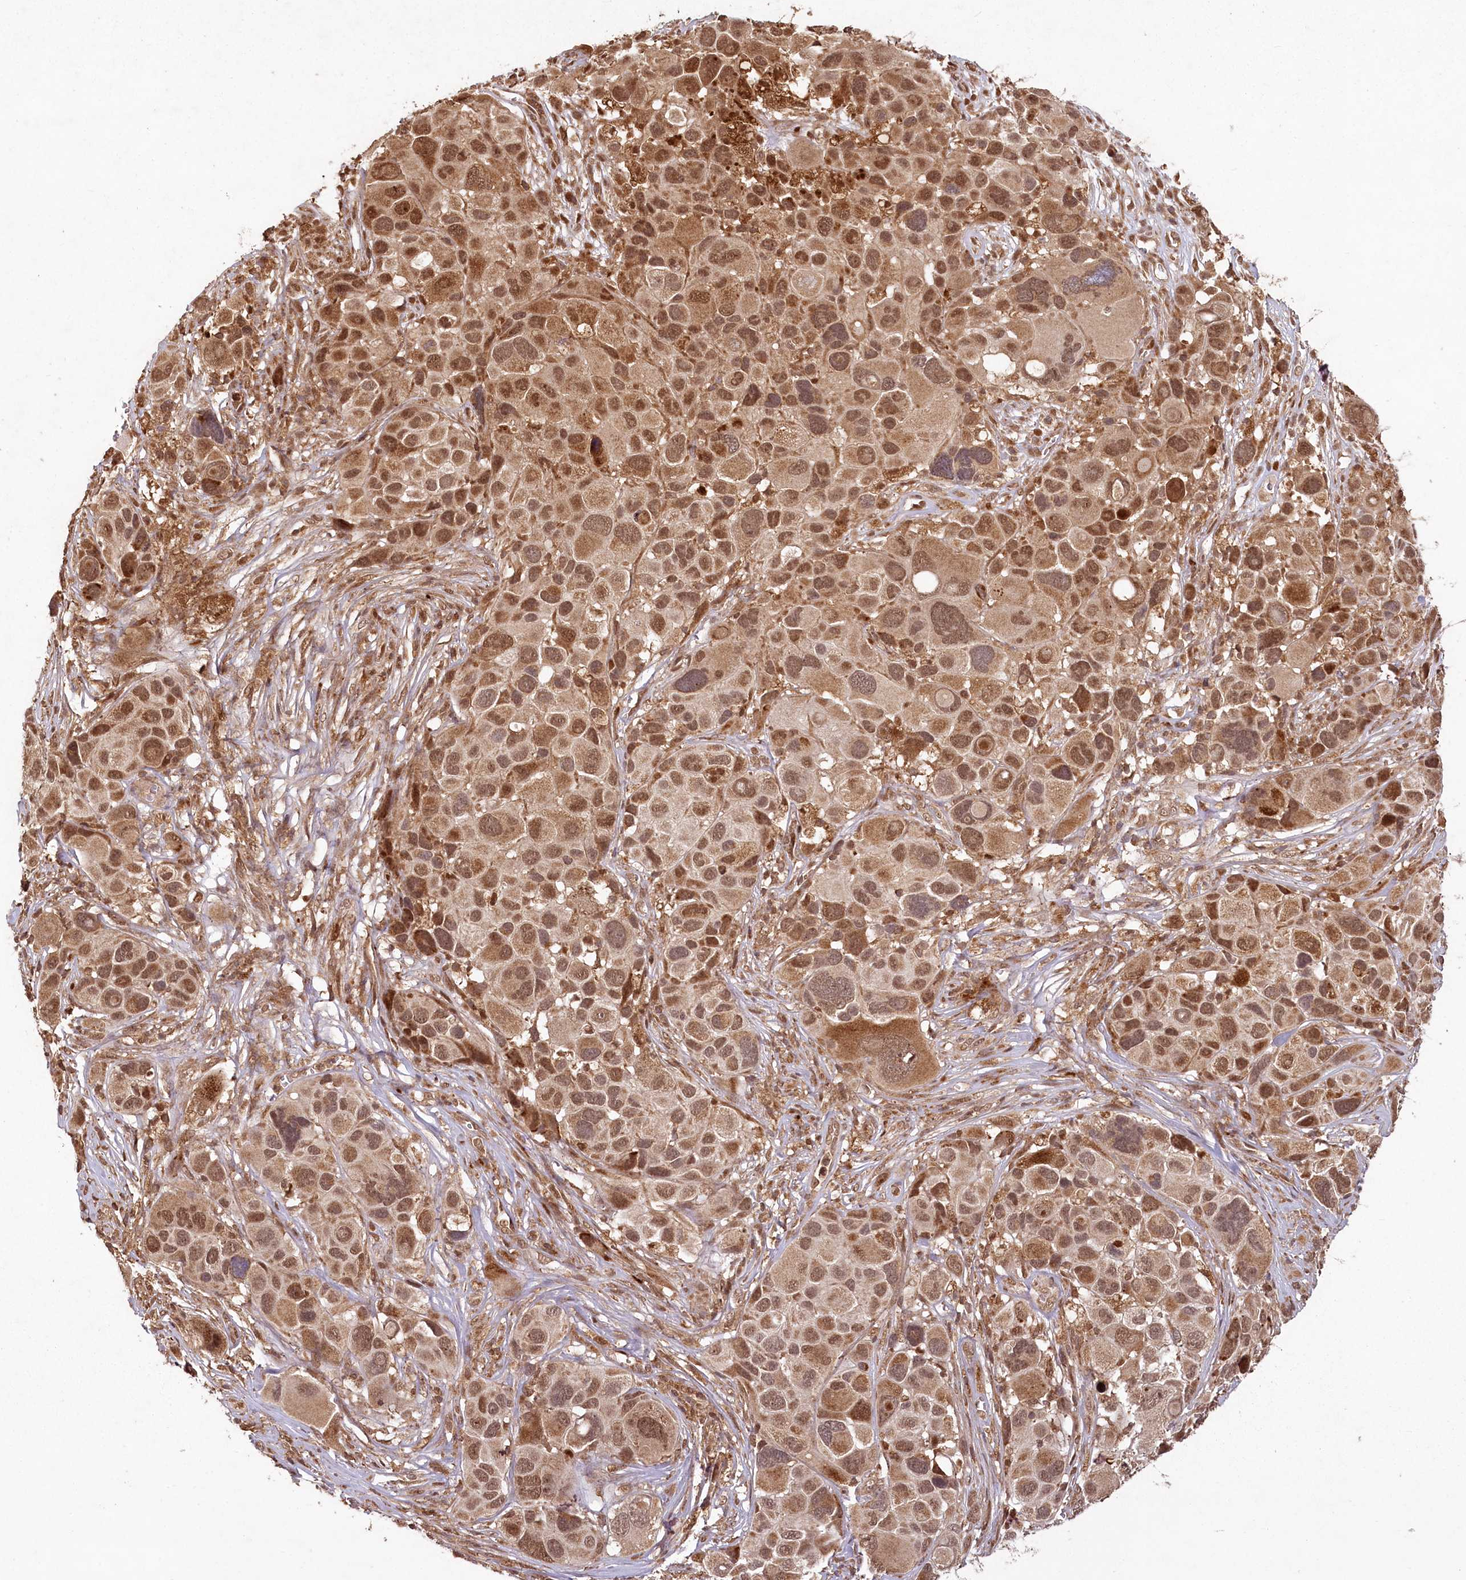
{"staining": {"intensity": "moderate", "quantity": ">75%", "location": "cytoplasmic/membranous,nuclear"}, "tissue": "melanoma", "cell_type": "Tumor cells", "image_type": "cancer", "snomed": [{"axis": "morphology", "description": "Malignant melanoma, NOS"}, {"axis": "topography", "description": "Skin of trunk"}], "caption": "Melanoma tissue reveals moderate cytoplasmic/membranous and nuclear staining in about >75% of tumor cells, visualized by immunohistochemistry.", "gene": "MICU1", "patient": {"sex": "male", "age": 71}}